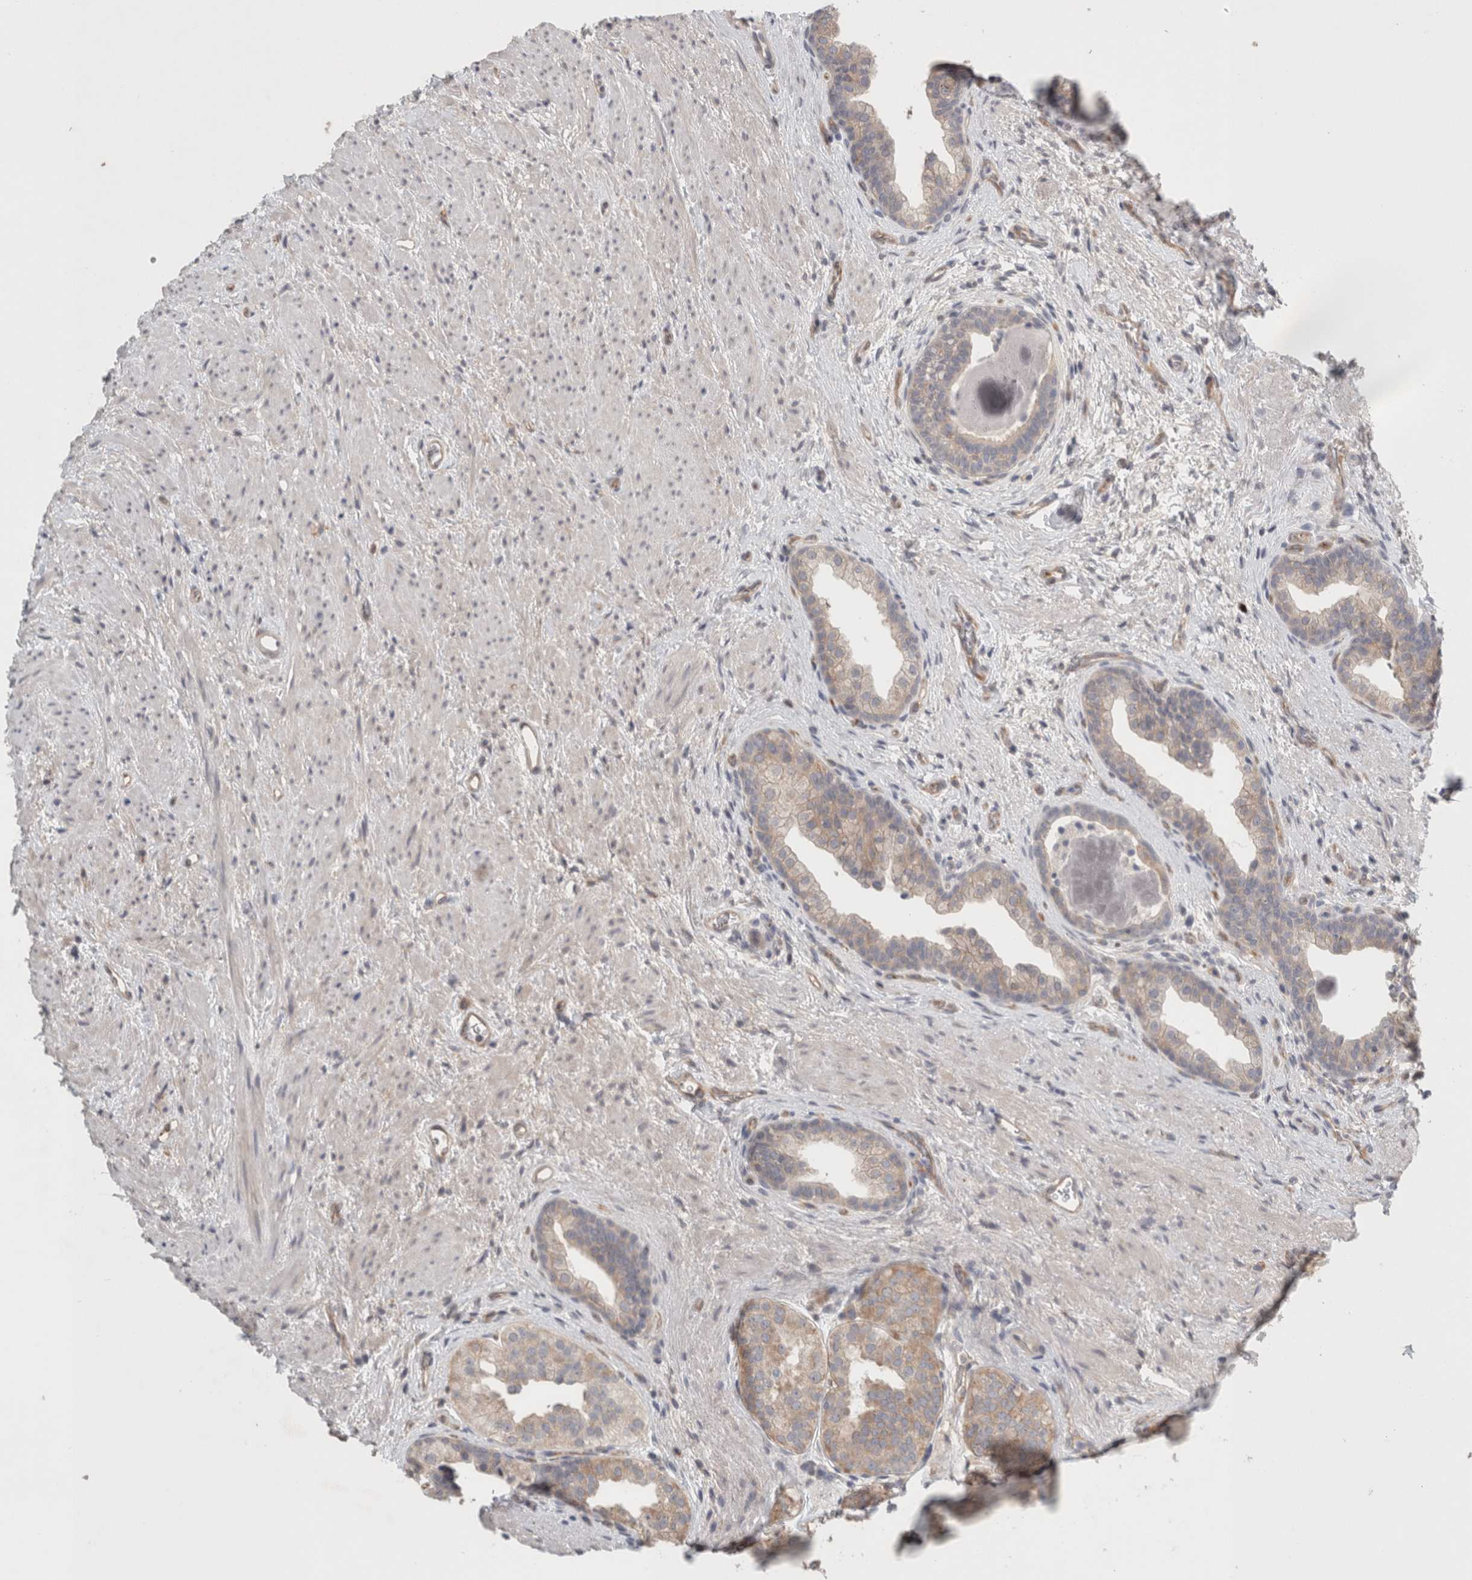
{"staining": {"intensity": "negative", "quantity": "none", "location": "none"}, "tissue": "prostate", "cell_type": "Glandular cells", "image_type": "normal", "snomed": [{"axis": "morphology", "description": "Normal tissue, NOS"}, {"axis": "topography", "description": "Prostate"}], "caption": "Immunohistochemistry (IHC) photomicrograph of normal prostate stained for a protein (brown), which exhibits no positivity in glandular cells.", "gene": "RASAL2", "patient": {"sex": "male", "age": 48}}